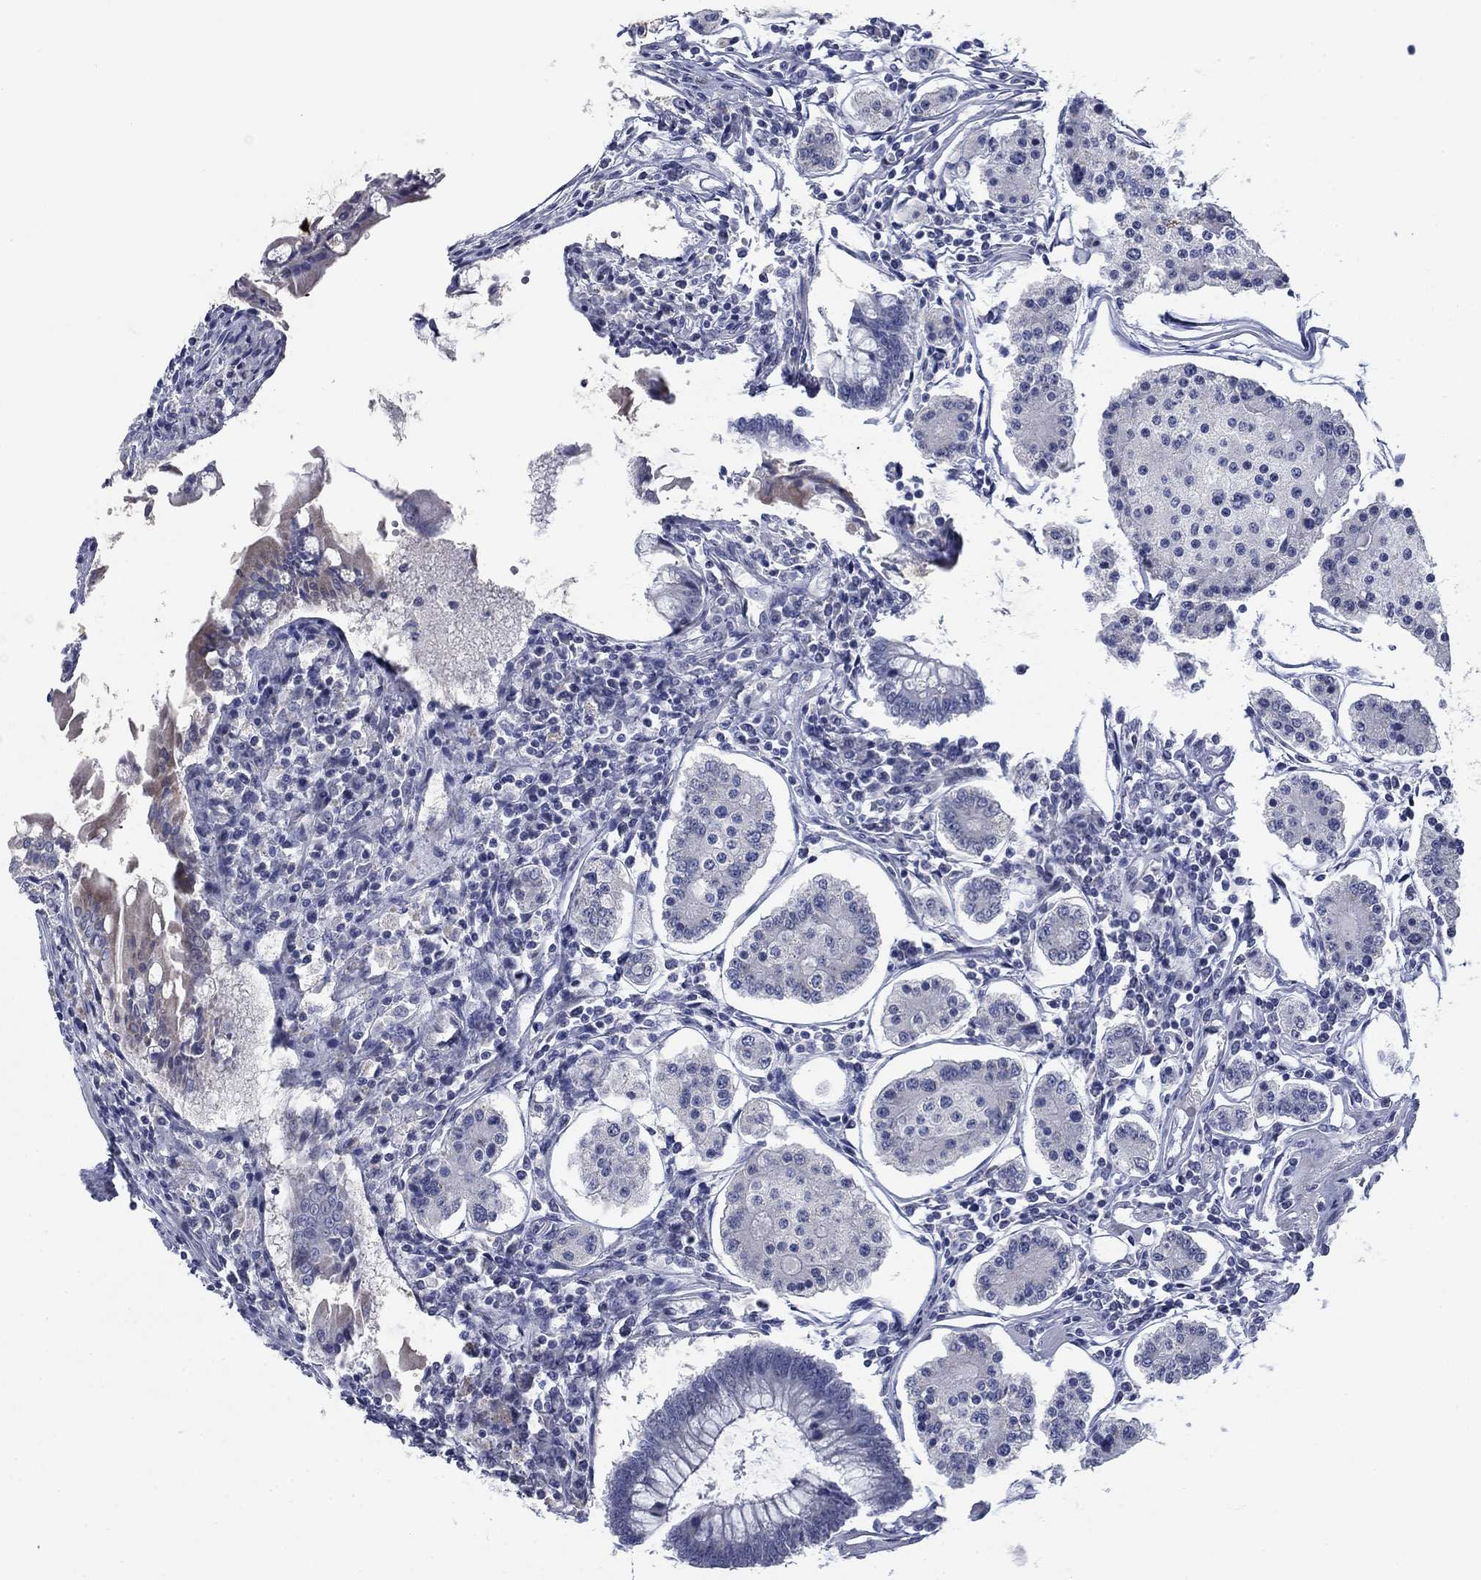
{"staining": {"intensity": "negative", "quantity": "none", "location": "none"}, "tissue": "carcinoid", "cell_type": "Tumor cells", "image_type": "cancer", "snomed": [{"axis": "morphology", "description": "Carcinoid, malignant, NOS"}, {"axis": "topography", "description": "Small intestine"}], "caption": "A micrograph of human carcinoid is negative for staining in tumor cells. (Stains: DAB (3,3'-diaminobenzidine) immunohistochemistry with hematoxylin counter stain, Microscopy: brightfield microscopy at high magnification).", "gene": "DNER", "patient": {"sex": "female", "age": 65}}